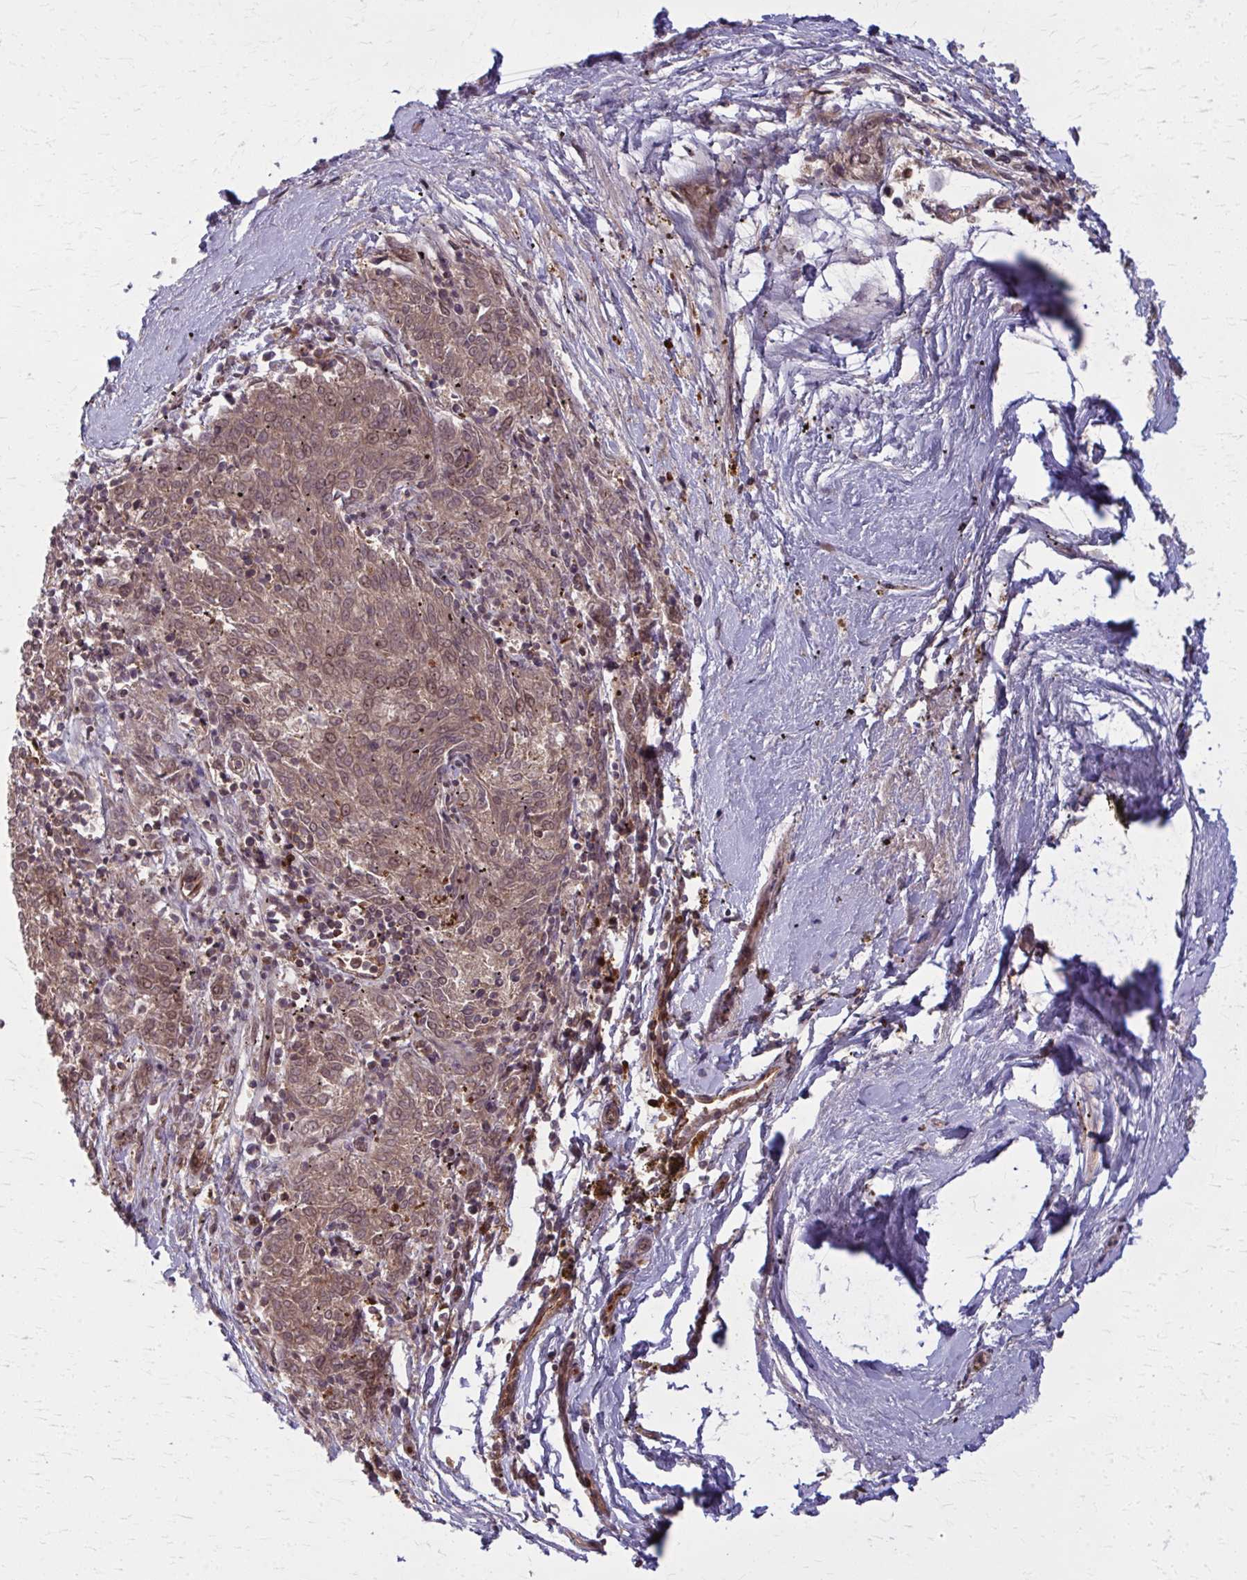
{"staining": {"intensity": "moderate", "quantity": ">75%", "location": "cytoplasmic/membranous,nuclear"}, "tissue": "melanoma", "cell_type": "Tumor cells", "image_type": "cancer", "snomed": [{"axis": "morphology", "description": "Malignant melanoma, NOS"}, {"axis": "topography", "description": "Skin"}], "caption": "Malignant melanoma tissue shows moderate cytoplasmic/membranous and nuclear staining in about >75% of tumor cells", "gene": "ZNF559", "patient": {"sex": "female", "age": 72}}